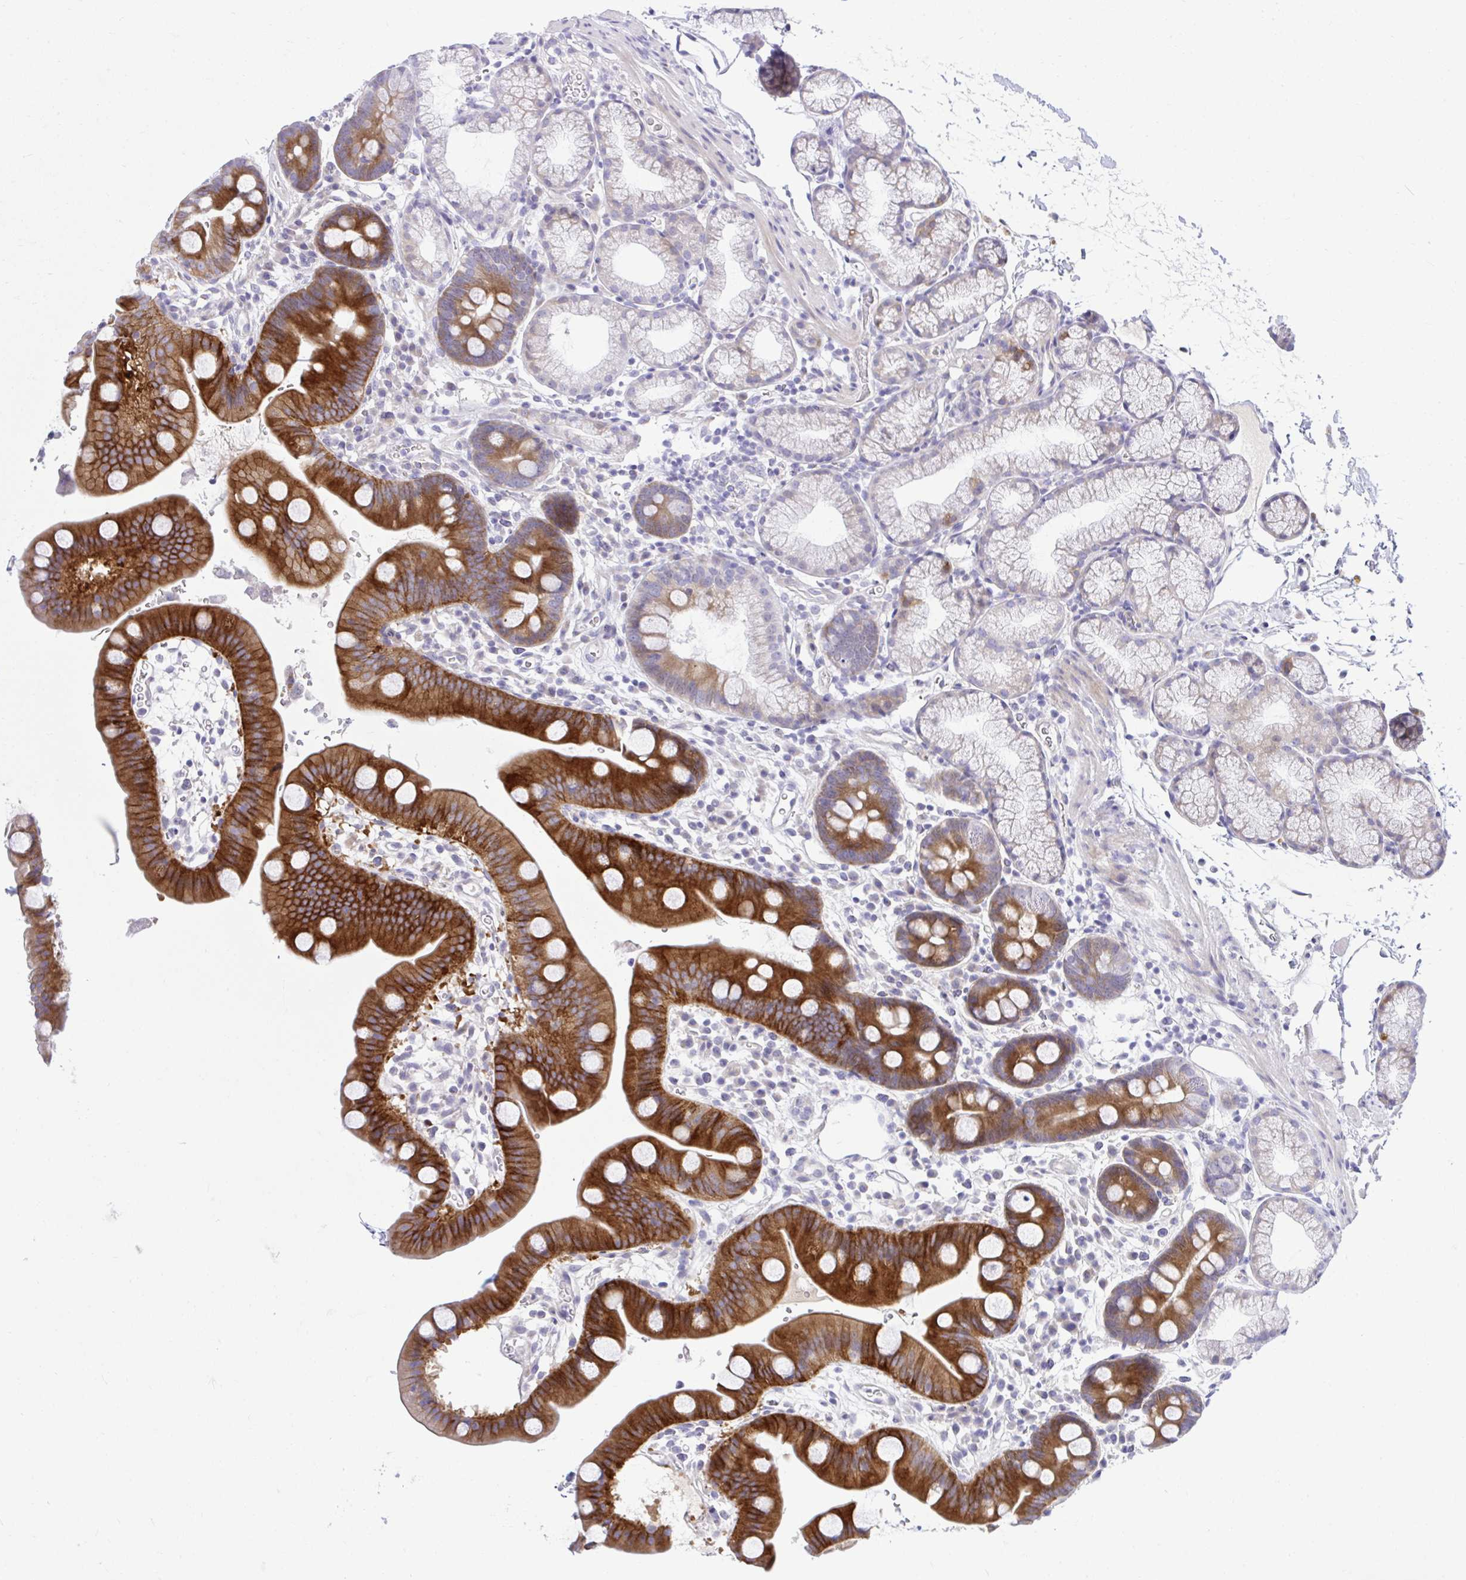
{"staining": {"intensity": "strong", "quantity": "25%-75%", "location": "cytoplasmic/membranous"}, "tissue": "duodenum", "cell_type": "Glandular cells", "image_type": "normal", "snomed": [{"axis": "morphology", "description": "Normal tissue, NOS"}, {"axis": "topography", "description": "Duodenum"}], "caption": "Protein expression analysis of normal human duodenum reveals strong cytoplasmic/membranous staining in about 25%-75% of glandular cells. The staining was performed using DAB, with brown indicating positive protein expression. Nuclei are stained blue with hematoxylin.", "gene": "MED9", "patient": {"sex": "male", "age": 59}}